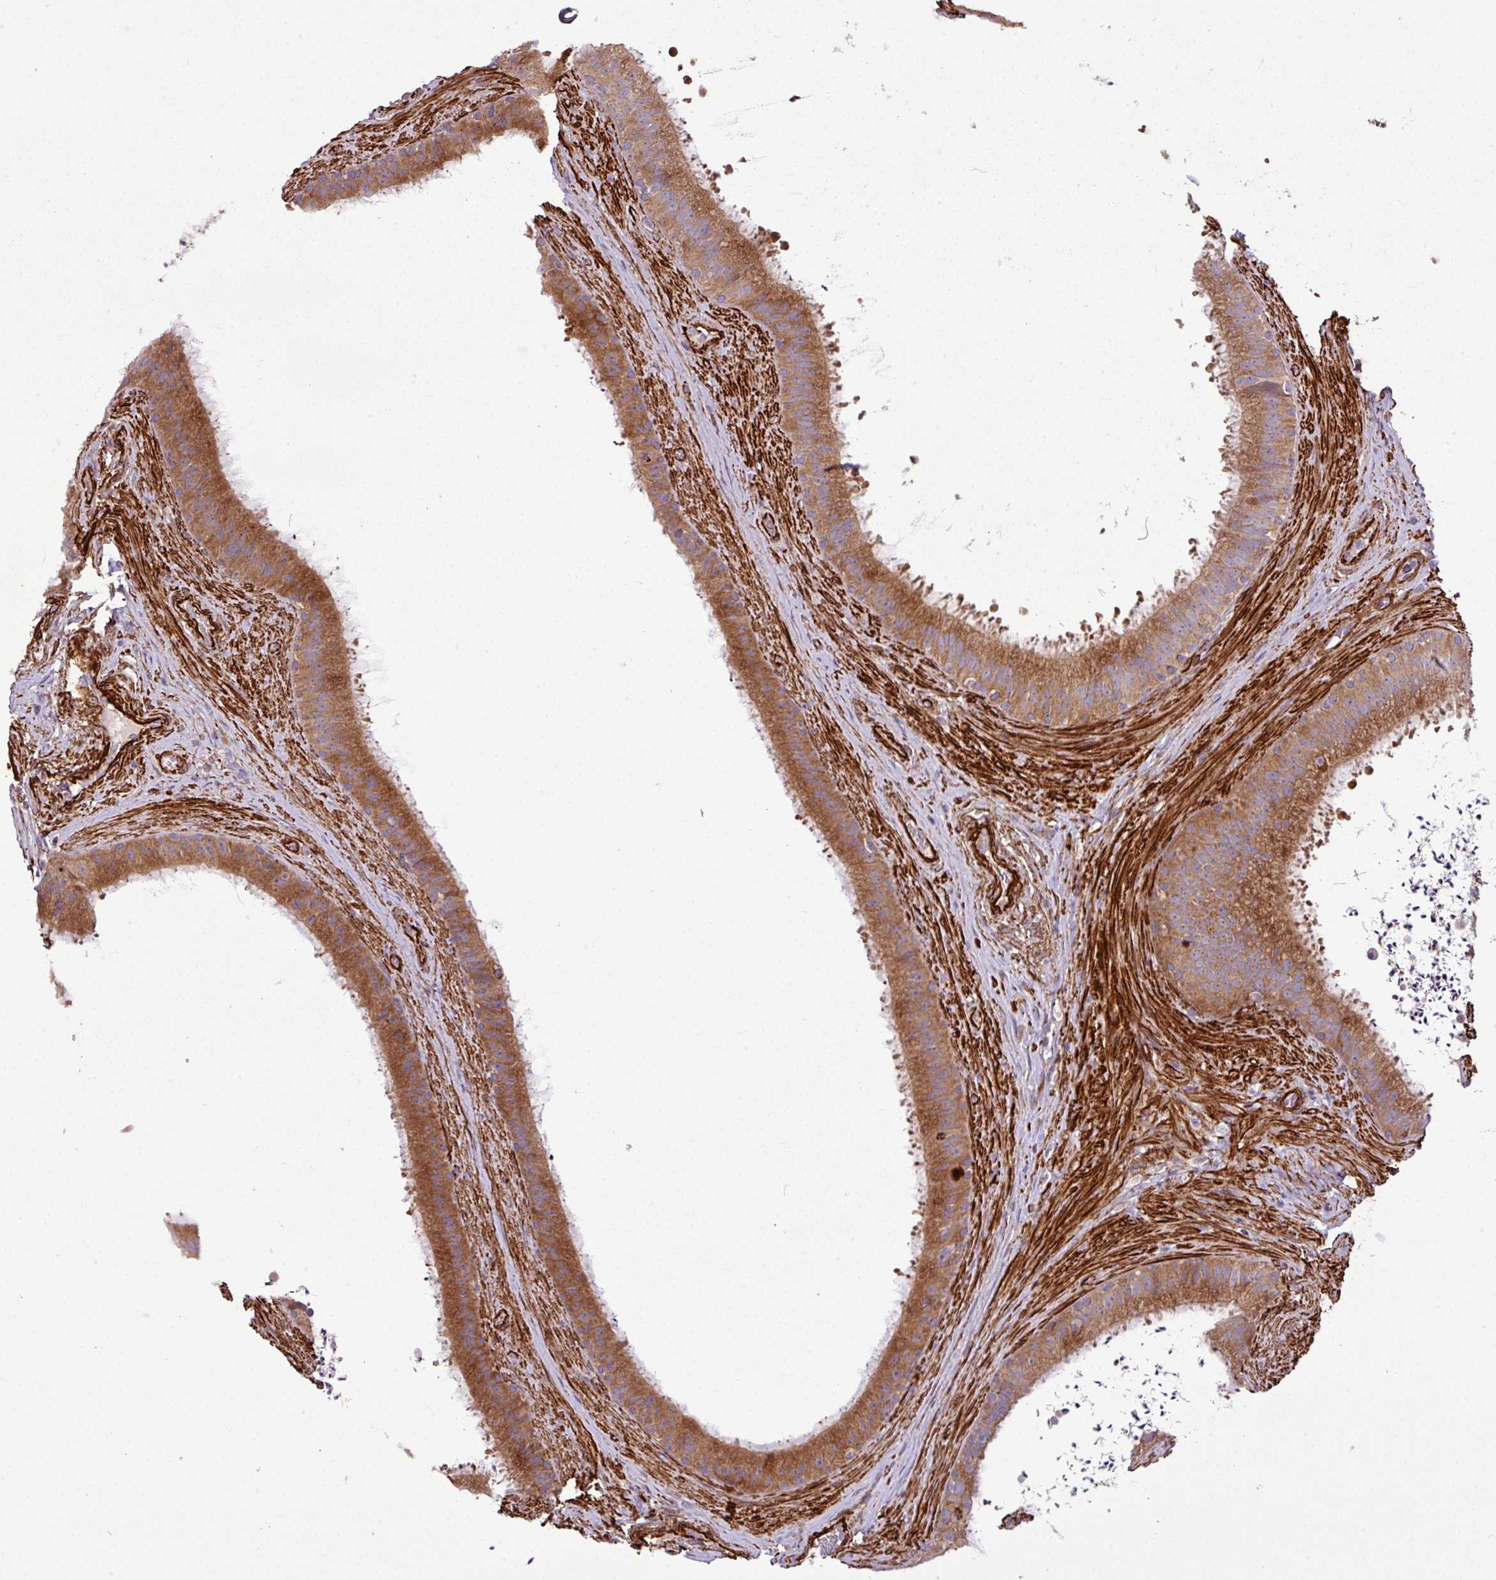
{"staining": {"intensity": "moderate", "quantity": ">75%", "location": "cytoplasmic/membranous"}, "tissue": "epididymis", "cell_type": "Glandular cells", "image_type": "normal", "snomed": [{"axis": "morphology", "description": "Normal tissue, NOS"}, {"axis": "topography", "description": "Testis"}, {"axis": "topography", "description": "Epididymis"}], "caption": "Glandular cells reveal medium levels of moderate cytoplasmic/membranous expression in about >75% of cells in benign human epididymis.", "gene": "FAM47E", "patient": {"sex": "male", "age": 41}}